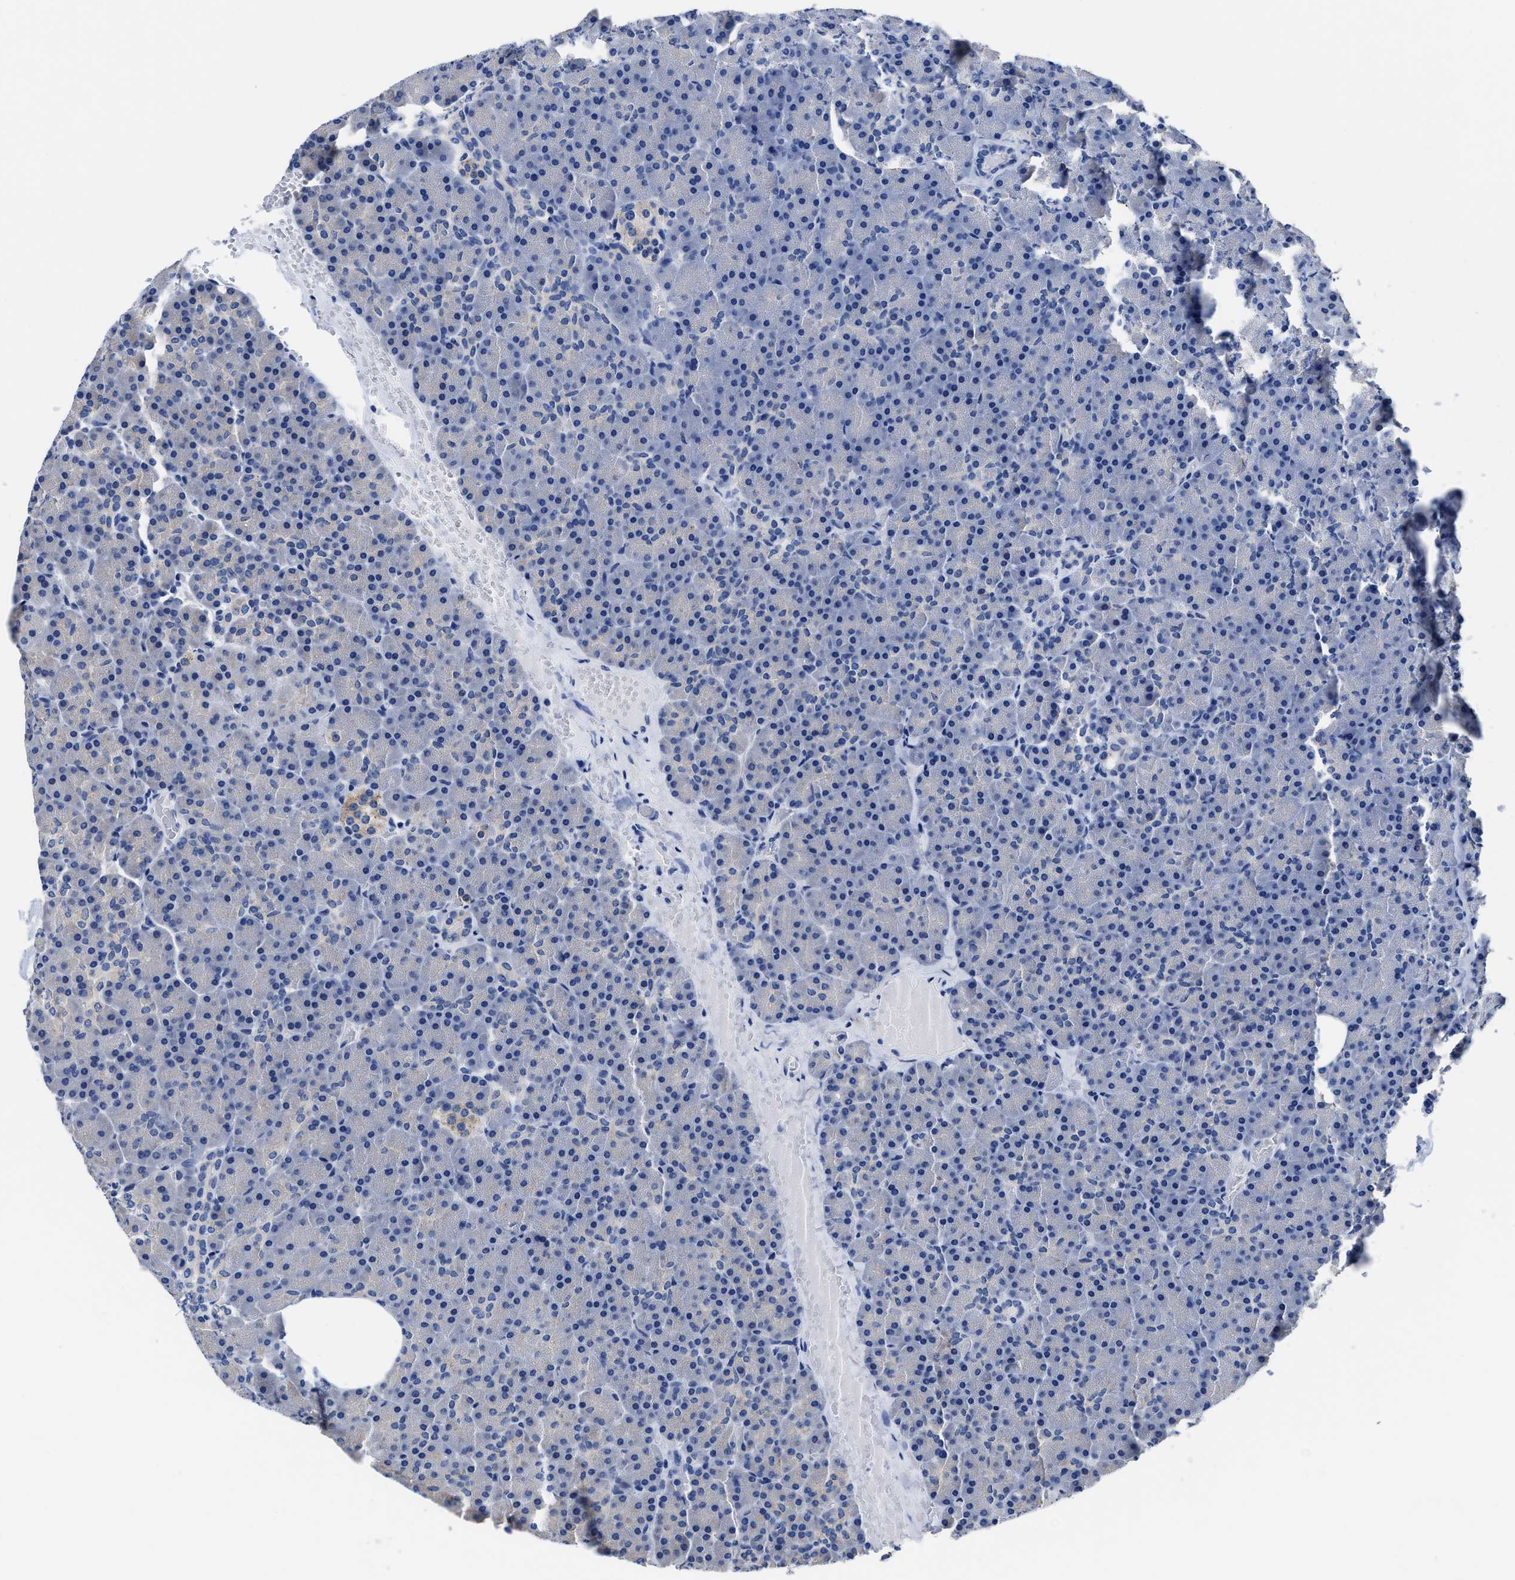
{"staining": {"intensity": "negative", "quantity": "none", "location": "none"}, "tissue": "pancreas", "cell_type": "Exocrine glandular cells", "image_type": "normal", "snomed": [{"axis": "morphology", "description": "Normal tissue, NOS"}, {"axis": "morphology", "description": "Carcinoid, malignant, NOS"}, {"axis": "topography", "description": "Pancreas"}], "caption": "Pancreas was stained to show a protein in brown. There is no significant staining in exocrine glandular cells. The staining is performed using DAB brown chromogen with nuclei counter-stained in using hematoxylin.", "gene": "HOOK1", "patient": {"sex": "female", "age": 35}}